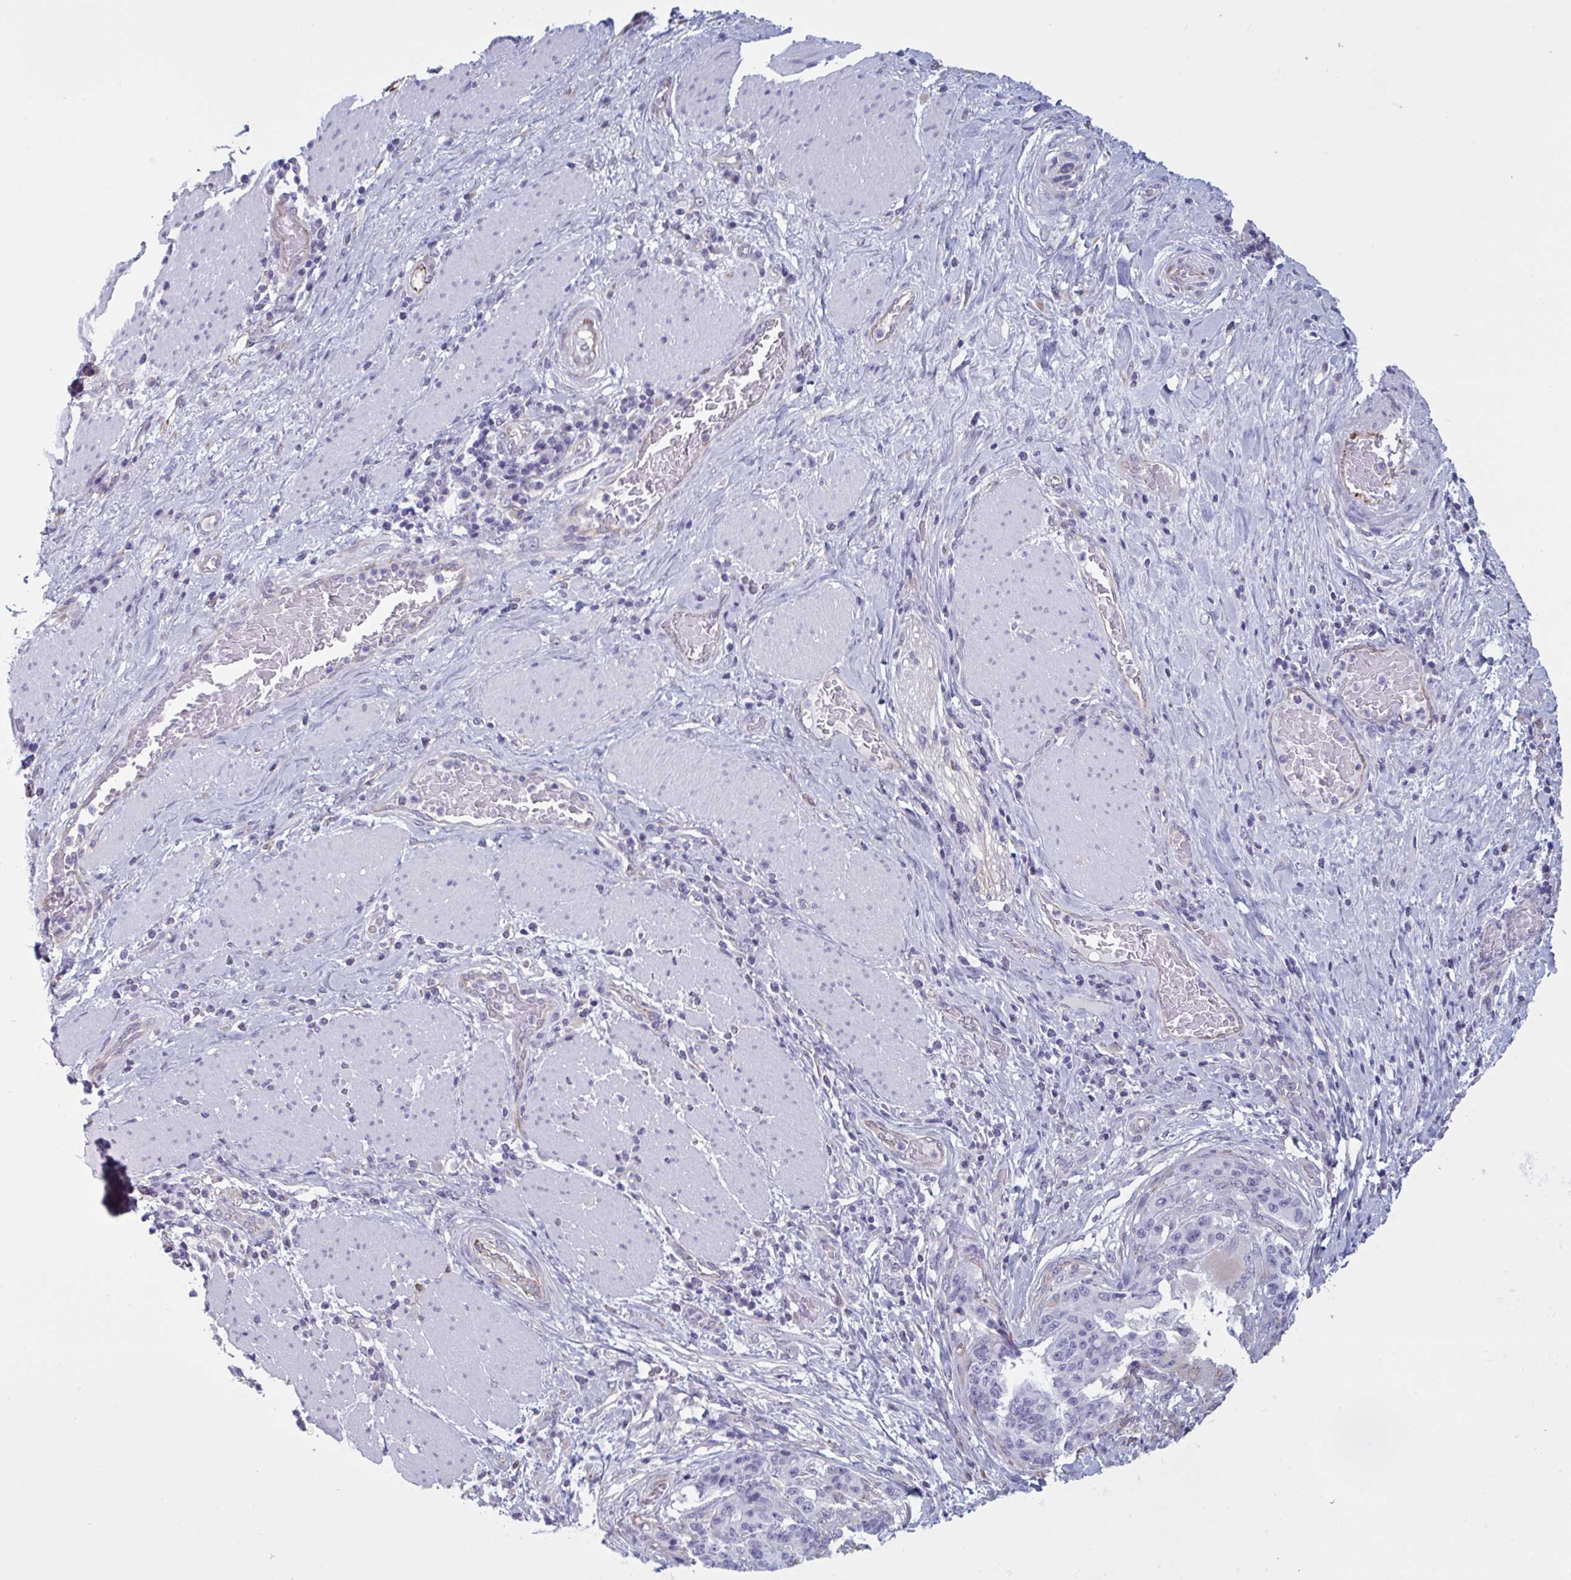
{"staining": {"intensity": "negative", "quantity": "none", "location": "none"}, "tissue": "stomach cancer", "cell_type": "Tumor cells", "image_type": "cancer", "snomed": [{"axis": "morphology", "description": "Normal tissue, NOS"}, {"axis": "morphology", "description": "Adenocarcinoma, NOS"}, {"axis": "topography", "description": "Stomach"}], "caption": "Human stomach adenocarcinoma stained for a protein using IHC displays no staining in tumor cells.", "gene": "OR1L3", "patient": {"sex": "female", "age": 64}}